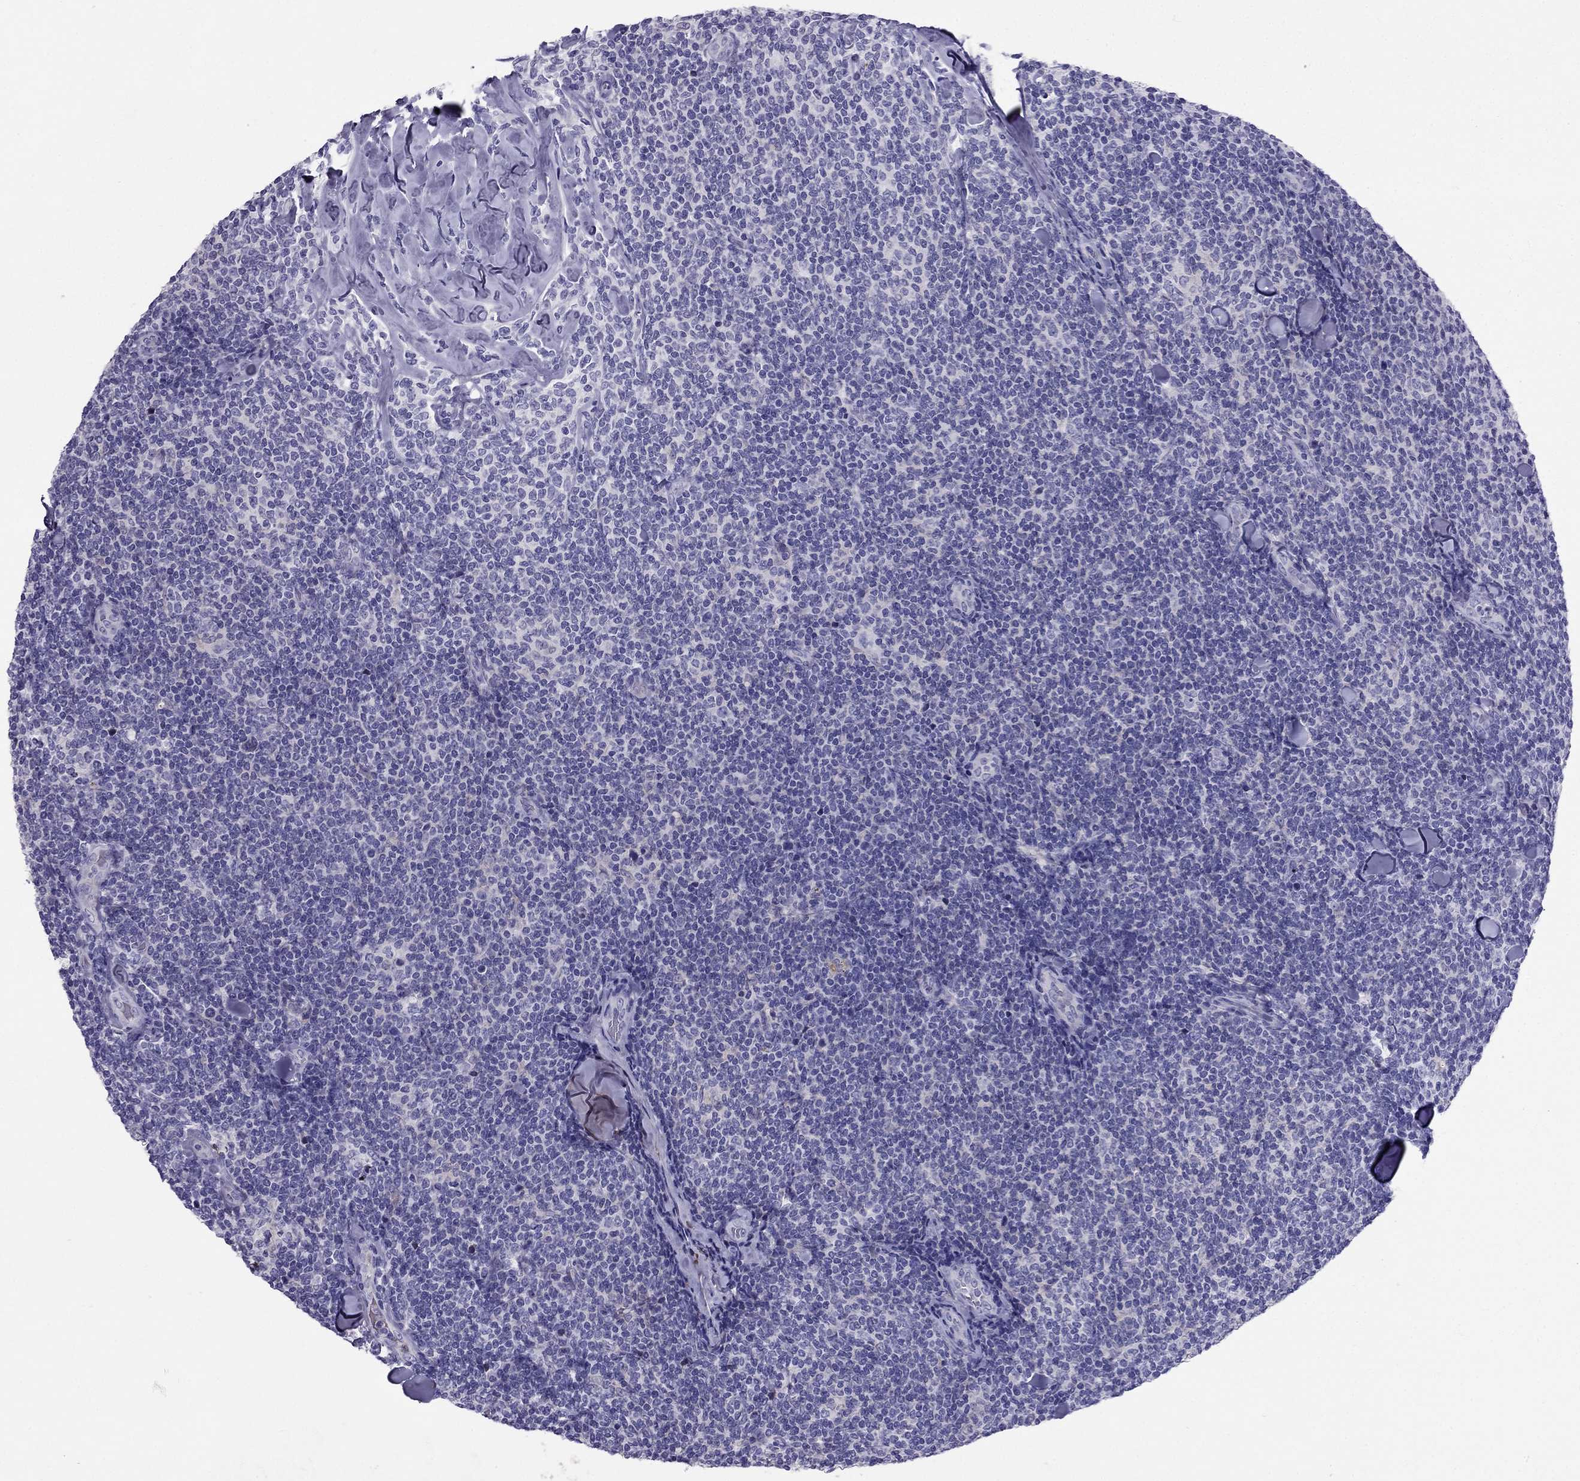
{"staining": {"intensity": "negative", "quantity": "none", "location": "none"}, "tissue": "lymphoma", "cell_type": "Tumor cells", "image_type": "cancer", "snomed": [{"axis": "morphology", "description": "Malignant lymphoma, non-Hodgkin's type, Low grade"}, {"axis": "topography", "description": "Lymph node"}], "caption": "Human low-grade malignant lymphoma, non-Hodgkin's type stained for a protein using IHC exhibits no expression in tumor cells.", "gene": "TBC1D21", "patient": {"sex": "female", "age": 56}}